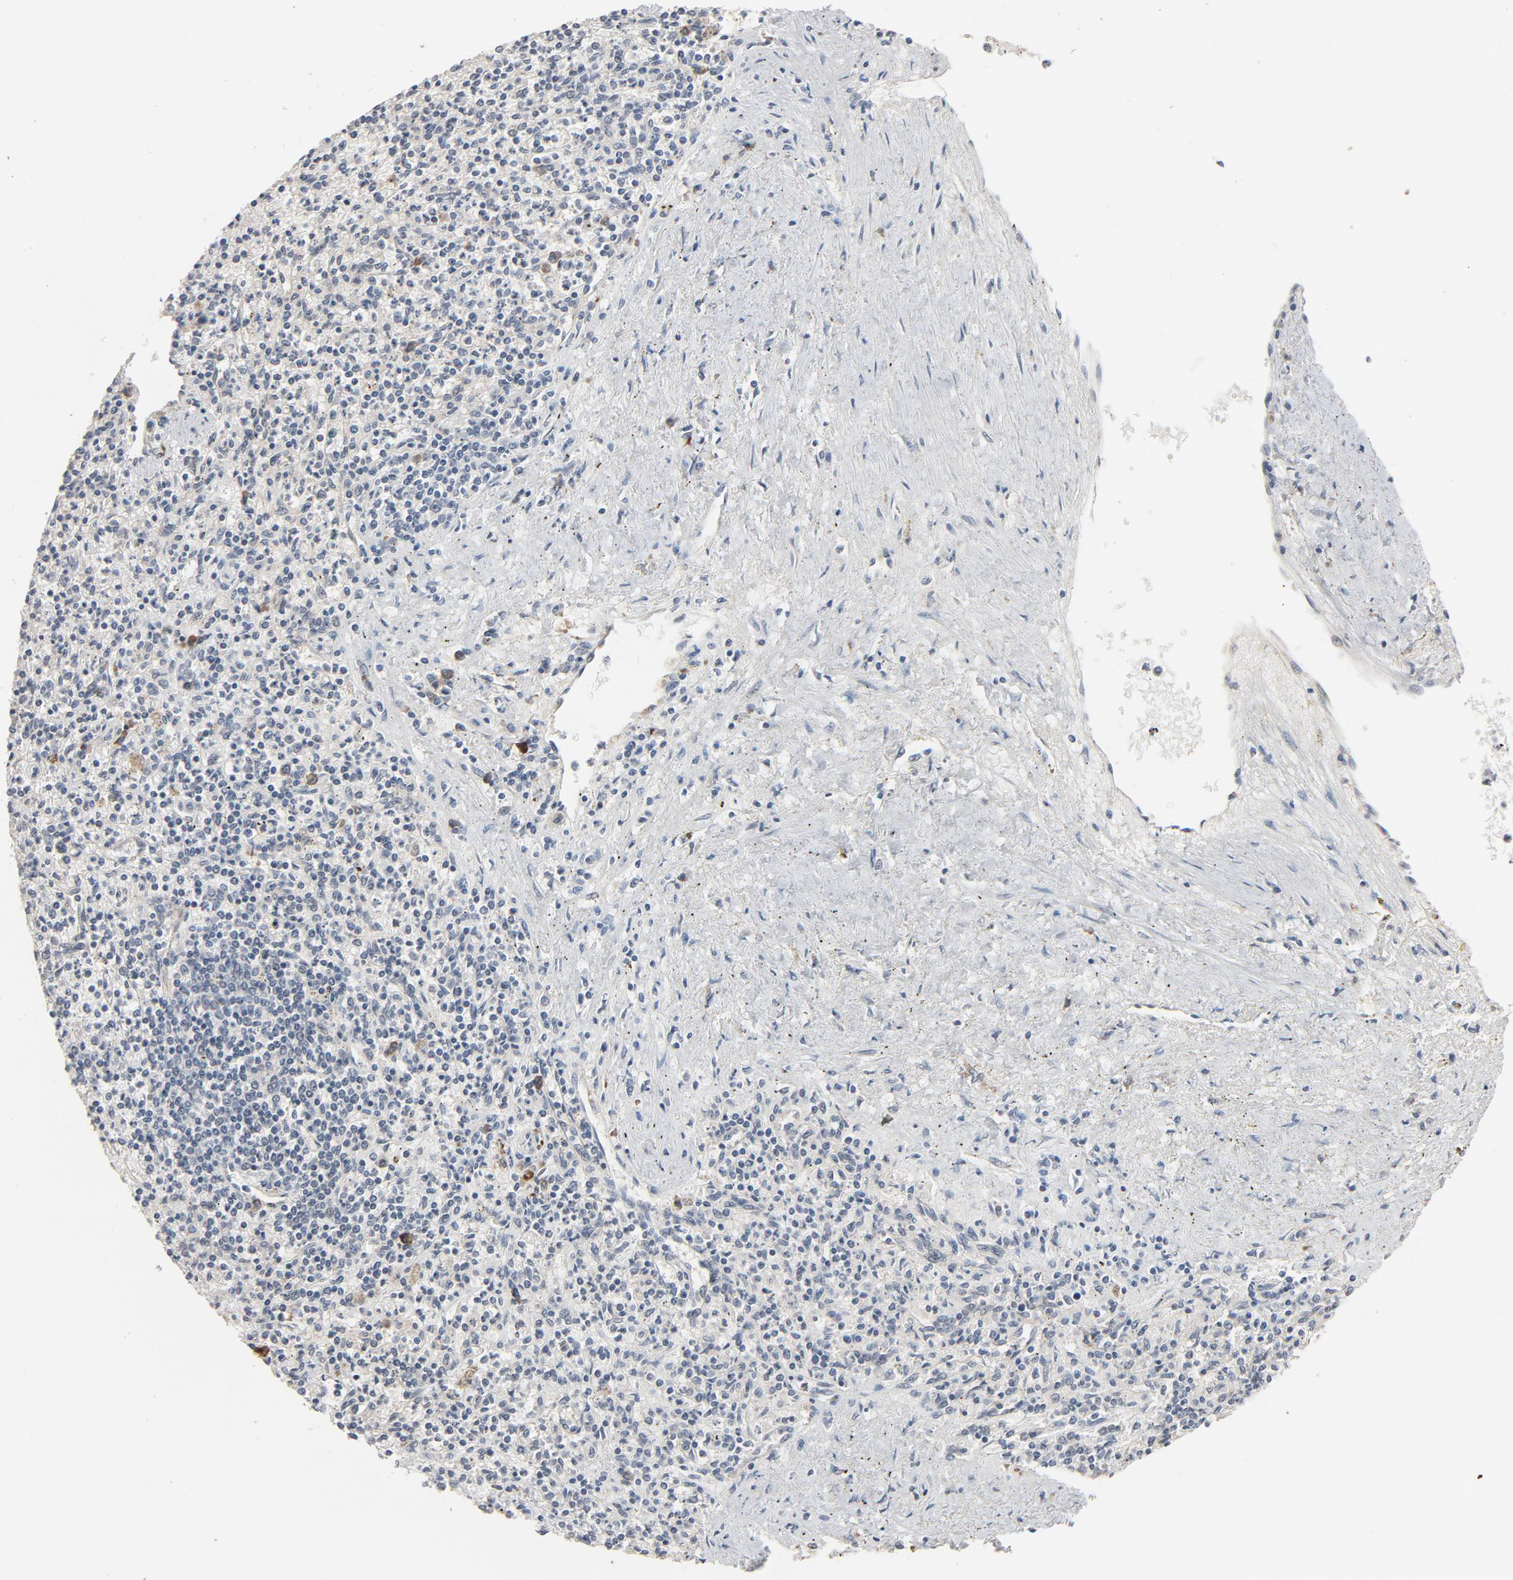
{"staining": {"intensity": "negative", "quantity": "none", "location": "none"}, "tissue": "spleen", "cell_type": "Cells in red pulp", "image_type": "normal", "snomed": [{"axis": "morphology", "description": "Normal tissue, NOS"}, {"axis": "topography", "description": "Spleen"}], "caption": "This histopathology image is of benign spleen stained with immunohistochemistry to label a protein in brown with the nuclei are counter-stained blue. There is no positivity in cells in red pulp.", "gene": "MT3", "patient": {"sex": "male", "age": 72}}